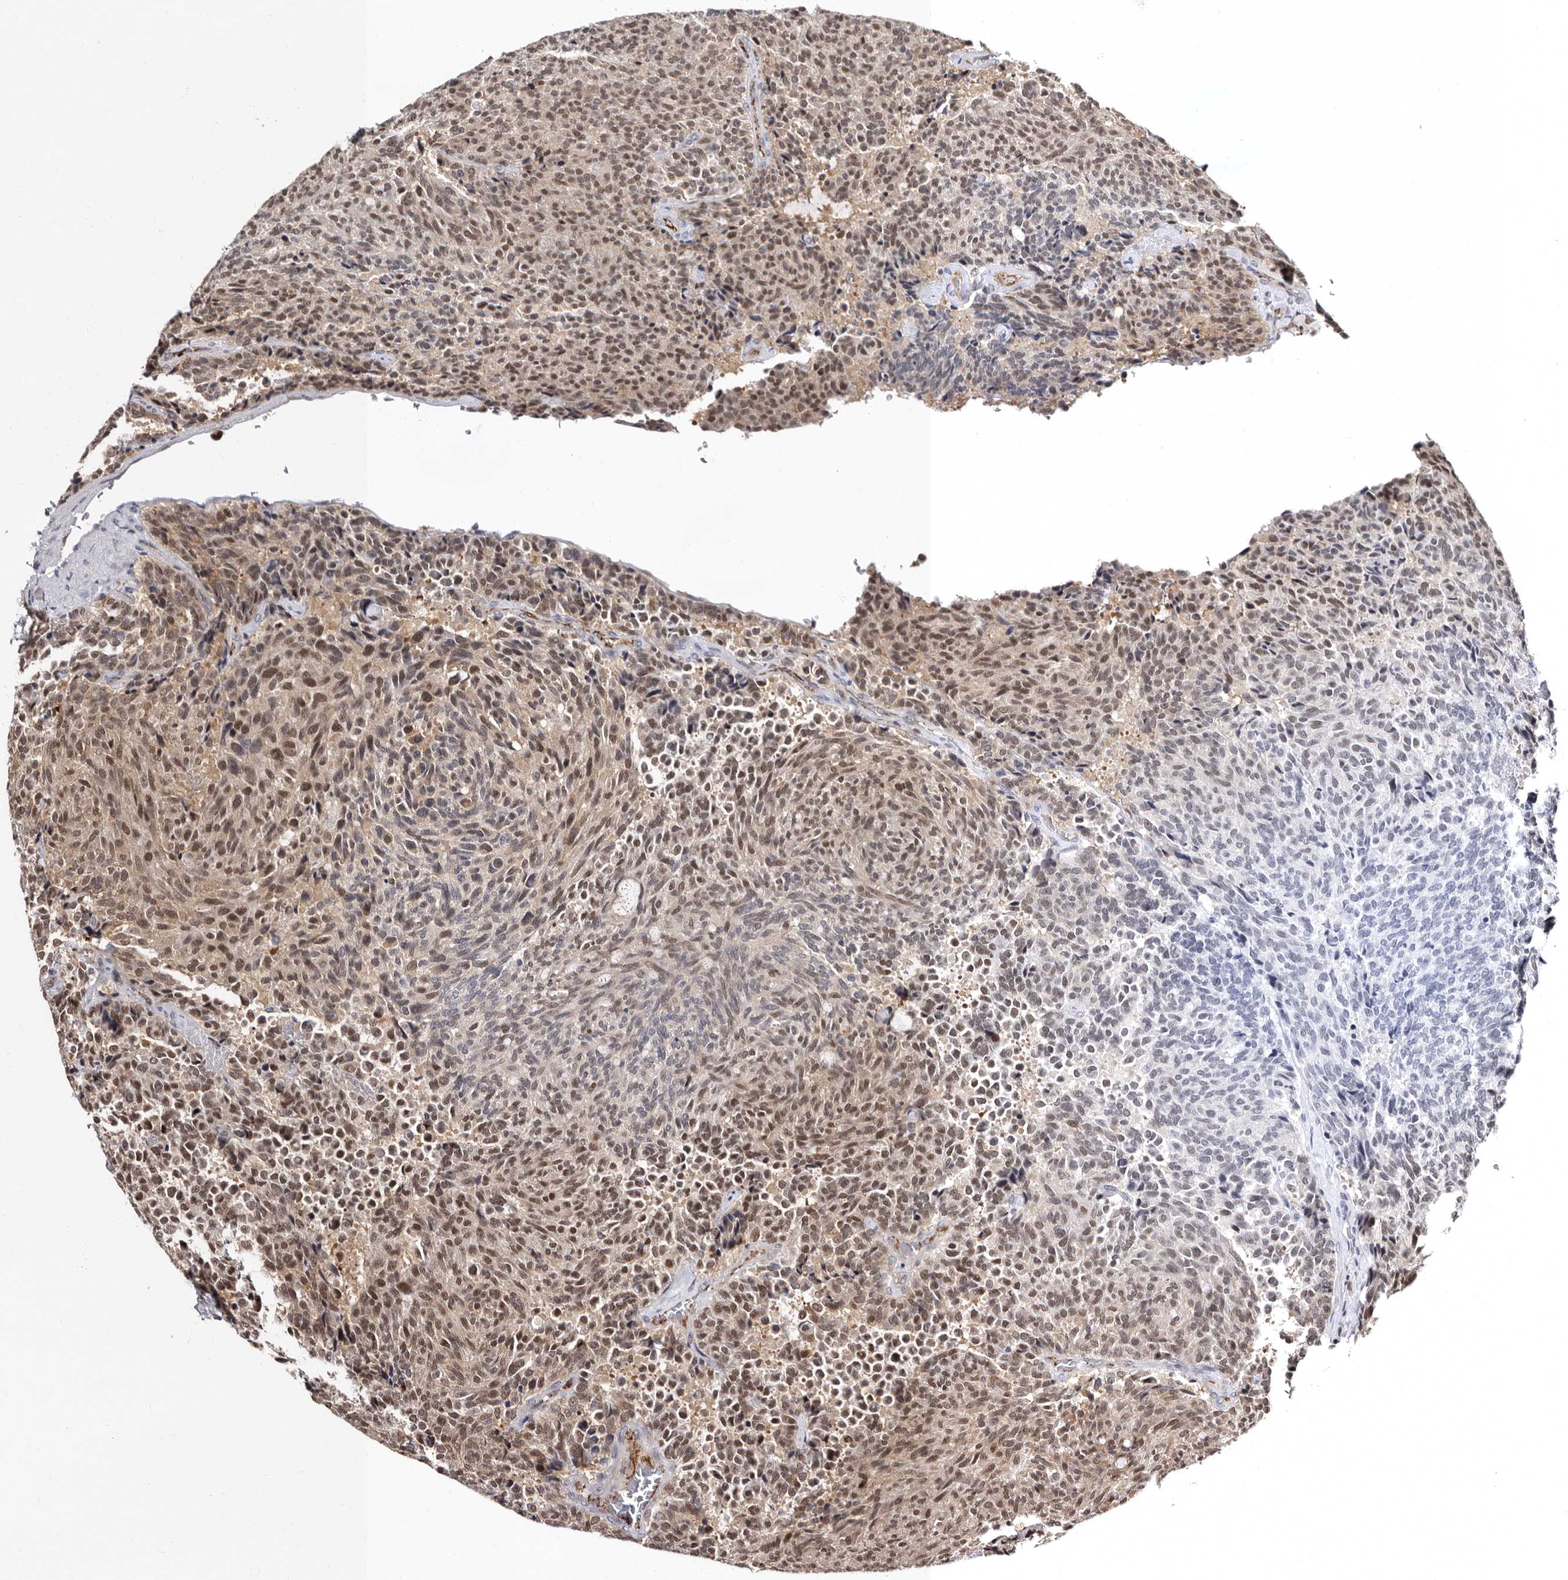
{"staining": {"intensity": "moderate", "quantity": "25%-75%", "location": "nuclear"}, "tissue": "carcinoid", "cell_type": "Tumor cells", "image_type": "cancer", "snomed": [{"axis": "morphology", "description": "Carcinoid, malignant, NOS"}, {"axis": "topography", "description": "Pancreas"}], "caption": "Protein expression analysis of carcinoid demonstrates moderate nuclear positivity in approximately 25%-75% of tumor cells. (DAB = brown stain, brightfield microscopy at high magnification).", "gene": "PHF20L1", "patient": {"sex": "female", "age": 54}}